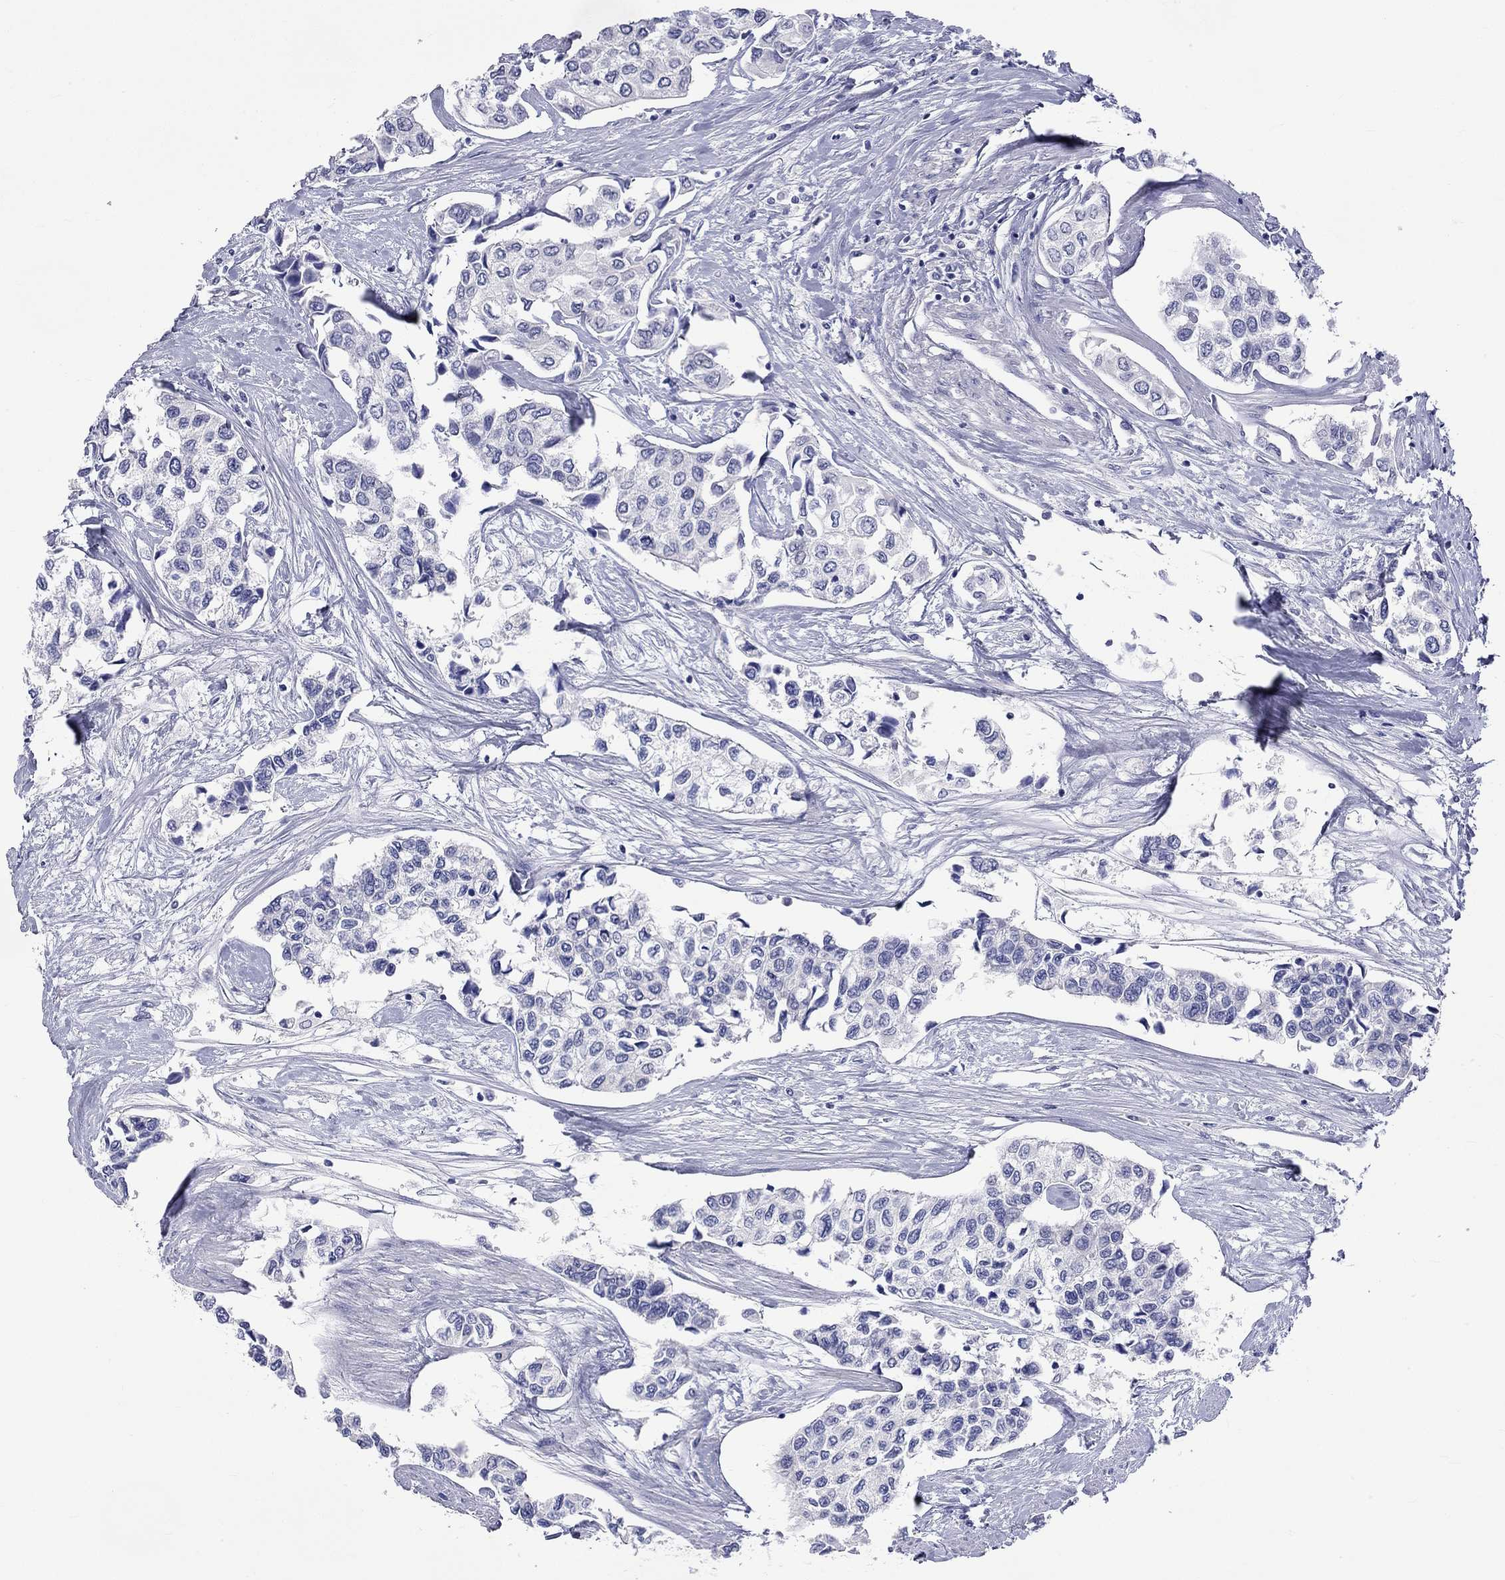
{"staining": {"intensity": "negative", "quantity": "none", "location": "none"}, "tissue": "urothelial cancer", "cell_type": "Tumor cells", "image_type": "cancer", "snomed": [{"axis": "morphology", "description": "Urothelial carcinoma, High grade"}, {"axis": "topography", "description": "Urinary bladder"}], "caption": "IHC of human urothelial cancer displays no staining in tumor cells.", "gene": "CERS1", "patient": {"sex": "male", "age": 73}}